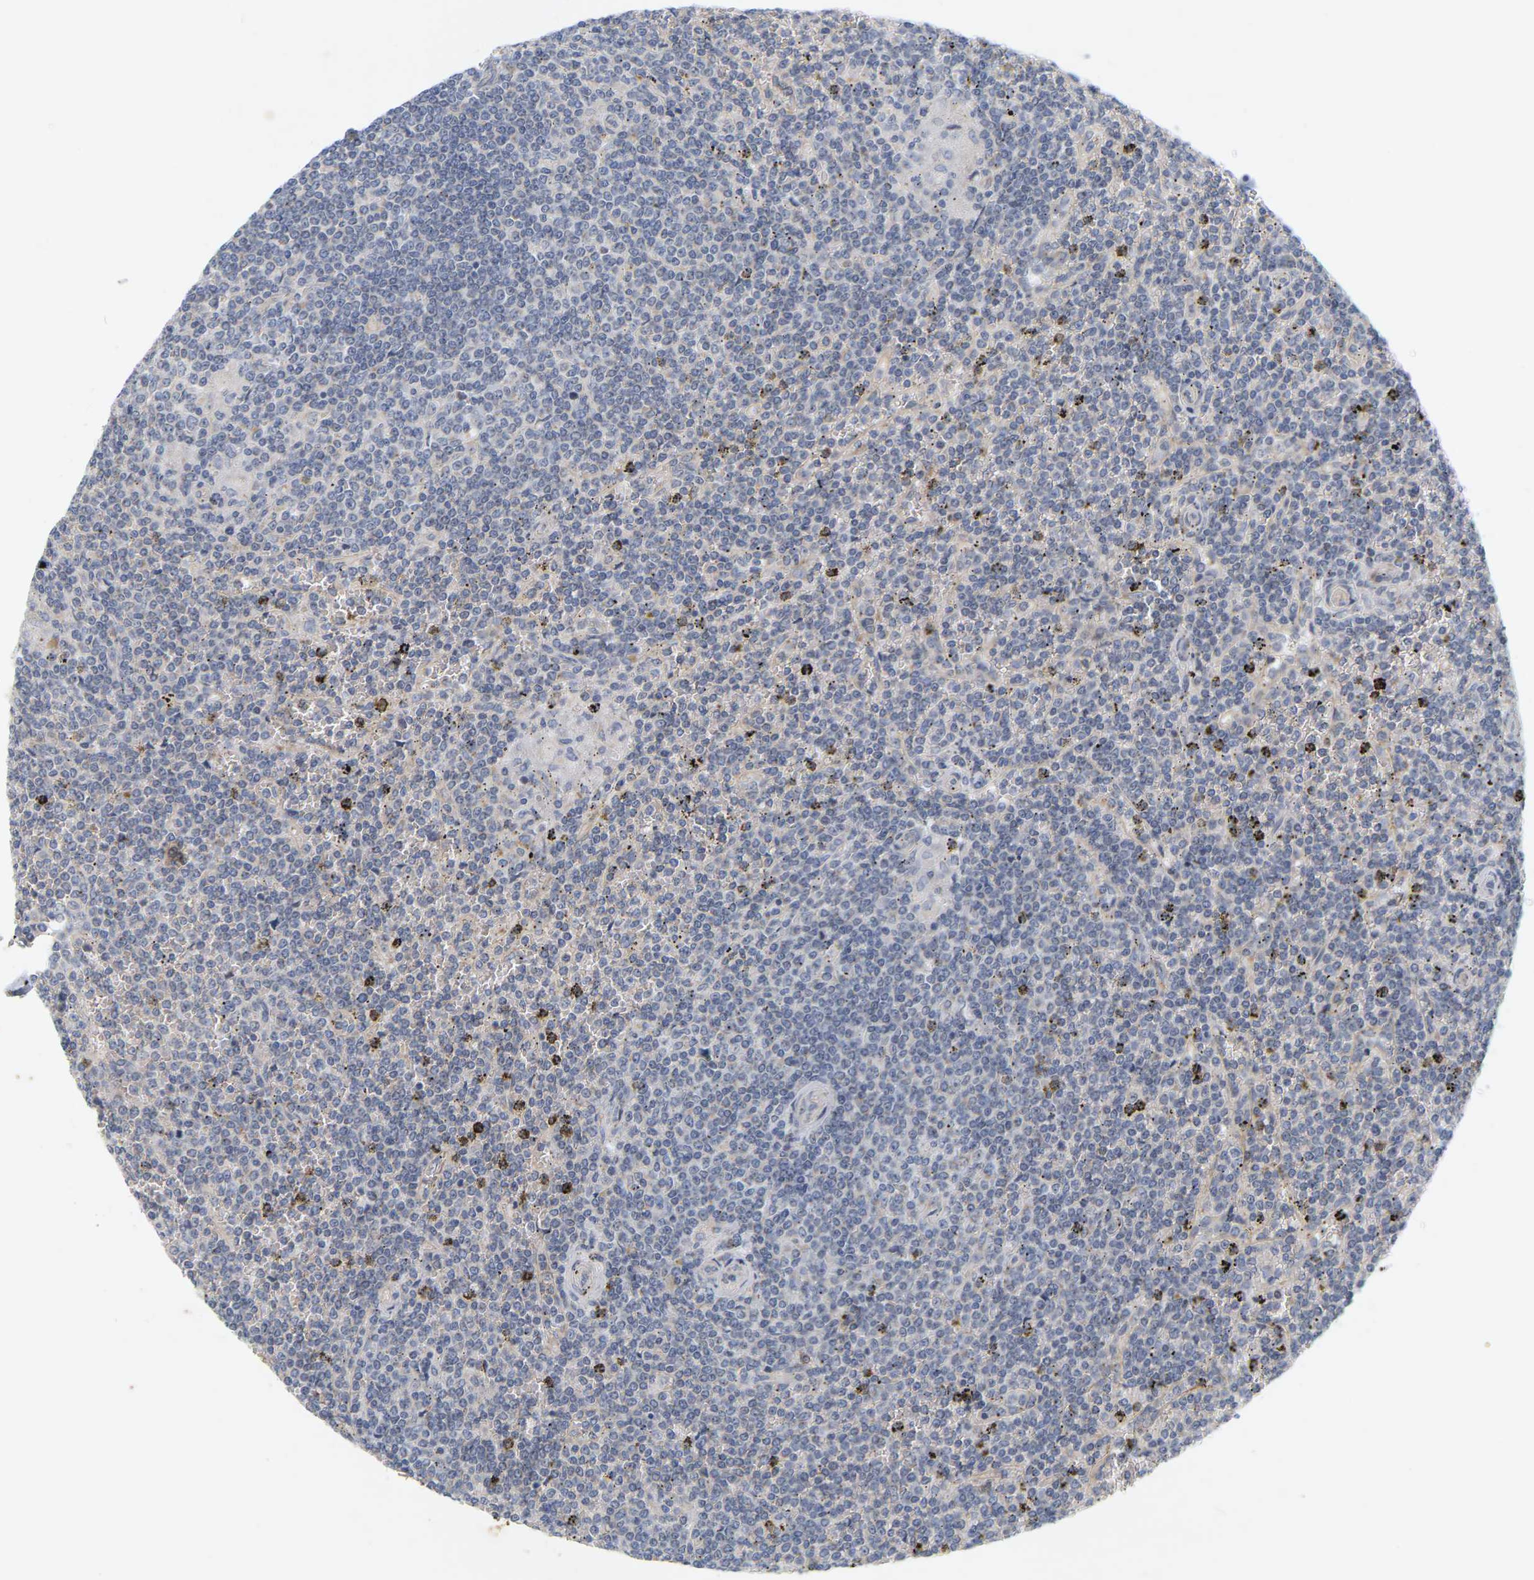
{"staining": {"intensity": "negative", "quantity": "none", "location": "none"}, "tissue": "lymphoma", "cell_type": "Tumor cells", "image_type": "cancer", "snomed": [{"axis": "morphology", "description": "Malignant lymphoma, non-Hodgkin's type, Low grade"}, {"axis": "topography", "description": "Spleen"}], "caption": "Micrograph shows no significant protein expression in tumor cells of lymphoma.", "gene": "MINDY4", "patient": {"sex": "female", "age": 19}}